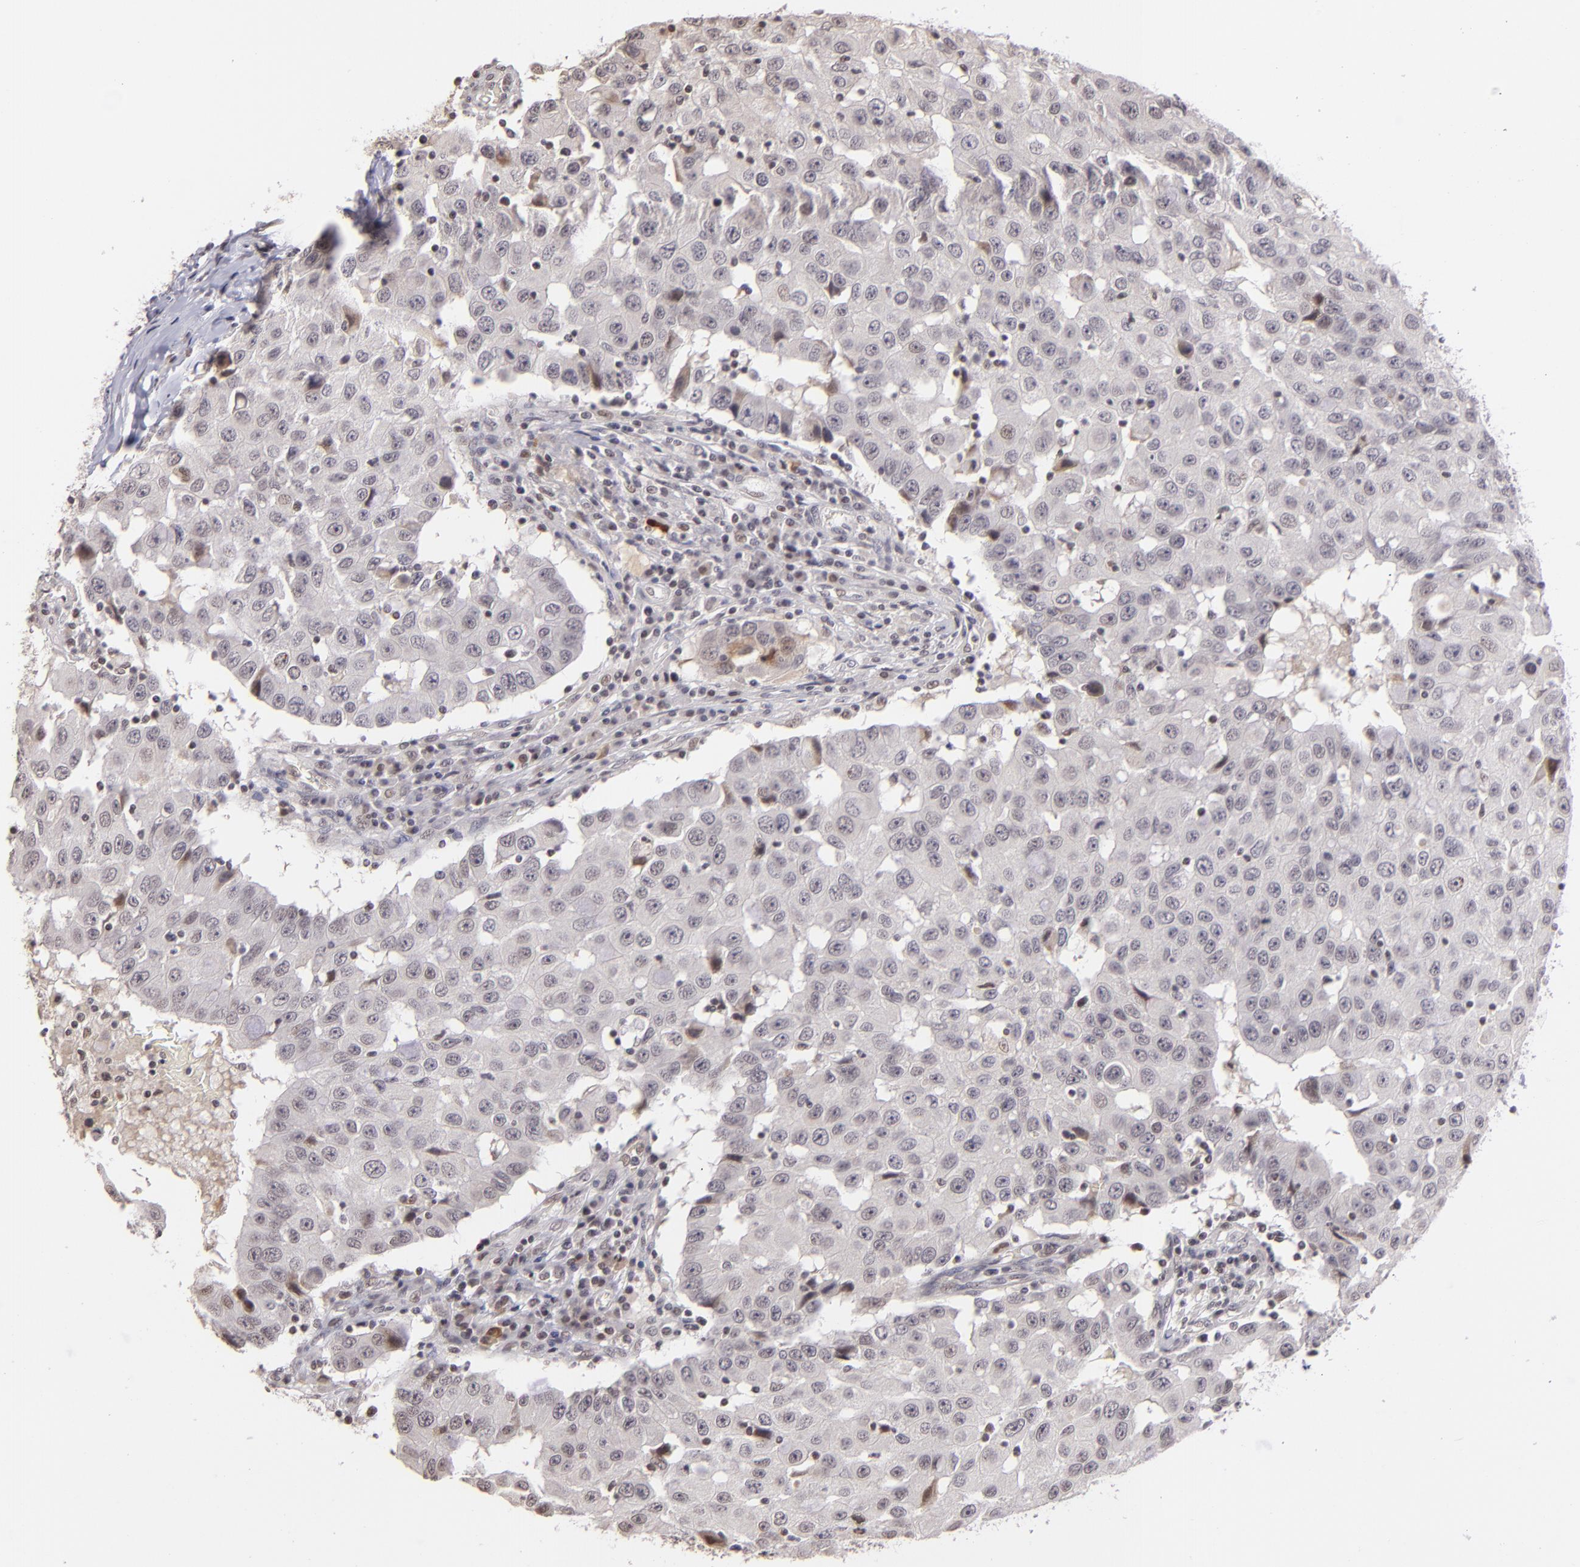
{"staining": {"intensity": "weak", "quantity": "<25%", "location": "nuclear"}, "tissue": "breast cancer", "cell_type": "Tumor cells", "image_type": "cancer", "snomed": [{"axis": "morphology", "description": "Duct carcinoma"}, {"axis": "topography", "description": "Breast"}], "caption": "High power microscopy micrograph of an IHC histopathology image of breast cancer, revealing no significant positivity in tumor cells. (DAB (3,3'-diaminobenzidine) immunohistochemistry (IHC), high magnification).", "gene": "RARB", "patient": {"sex": "female", "age": 27}}